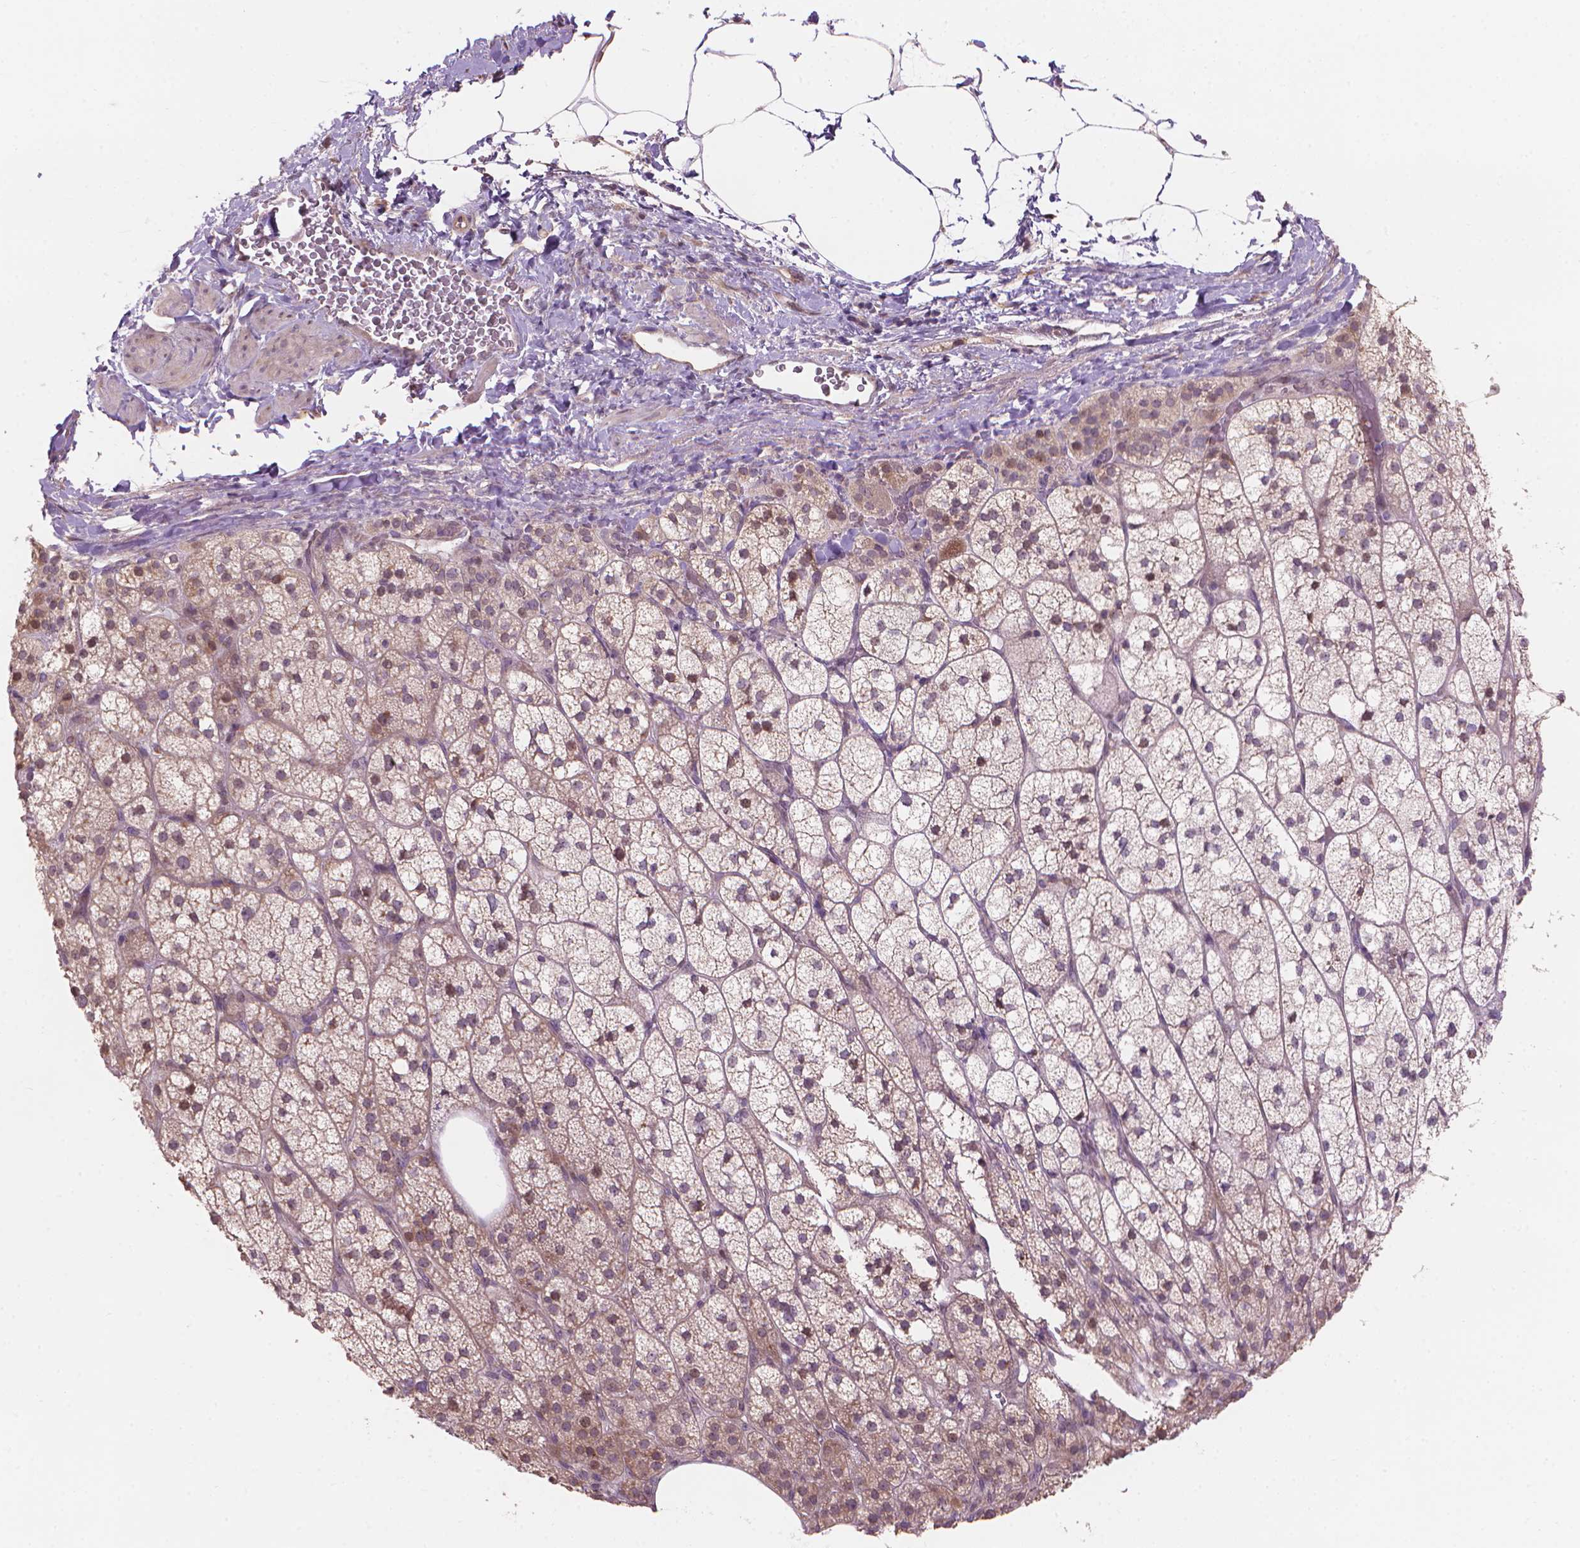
{"staining": {"intensity": "weak", "quantity": "25%-75%", "location": "cytoplasmic/membranous"}, "tissue": "adrenal gland", "cell_type": "Glandular cells", "image_type": "normal", "snomed": [{"axis": "morphology", "description": "Normal tissue, NOS"}, {"axis": "topography", "description": "Adrenal gland"}], "caption": "Glandular cells demonstrate low levels of weak cytoplasmic/membranous staining in about 25%-75% of cells in normal human adrenal gland. Using DAB (3,3'-diaminobenzidine) (brown) and hematoxylin (blue) stains, captured at high magnification using brightfield microscopy.", "gene": "IFFO1", "patient": {"sex": "female", "age": 60}}